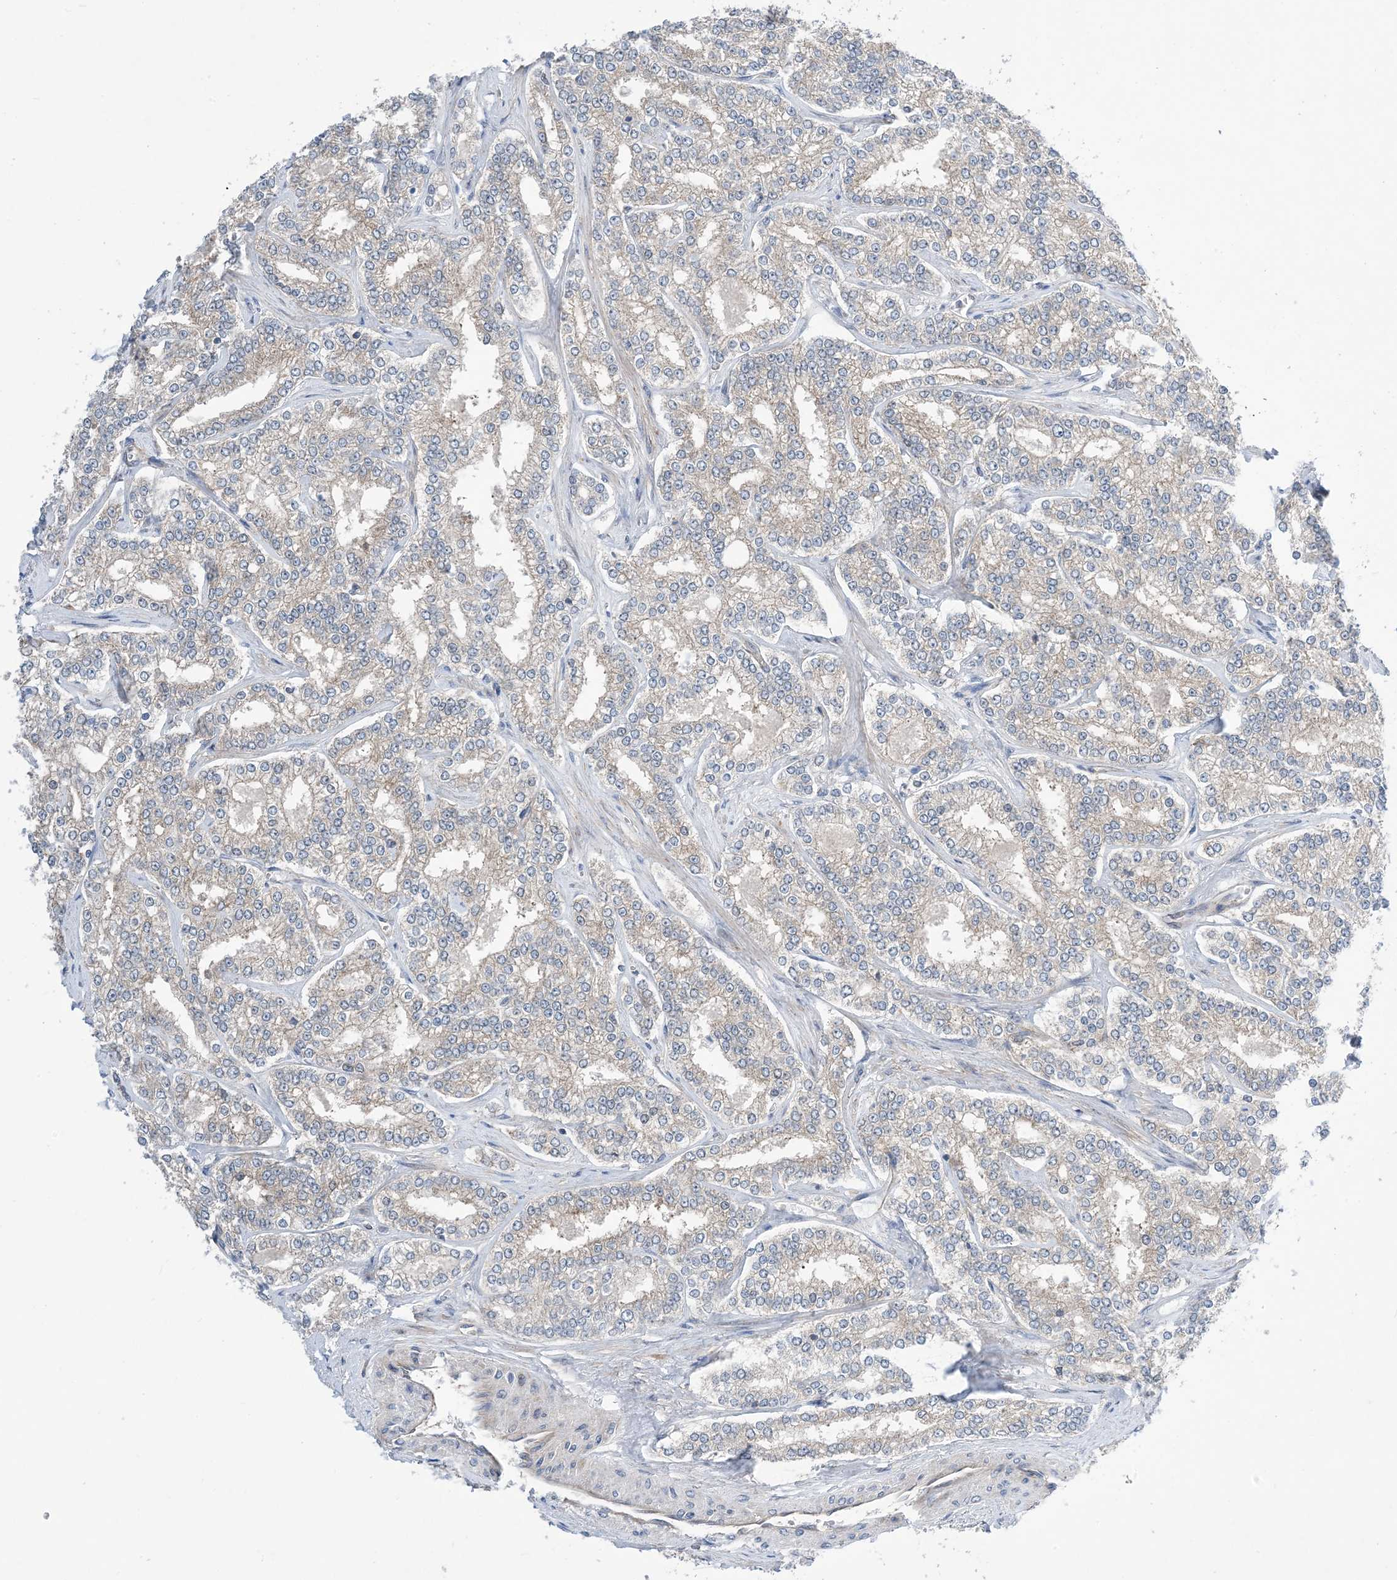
{"staining": {"intensity": "negative", "quantity": "none", "location": "none"}, "tissue": "prostate cancer", "cell_type": "Tumor cells", "image_type": "cancer", "snomed": [{"axis": "morphology", "description": "Normal tissue, NOS"}, {"axis": "morphology", "description": "Adenocarcinoma, High grade"}, {"axis": "topography", "description": "Prostate"}], "caption": "Protein analysis of prostate high-grade adenocarcinoma reveals no significant staining in tumor cells.", "gene": "EHBP1", "patient": {"sex": "male", "age": 83}}